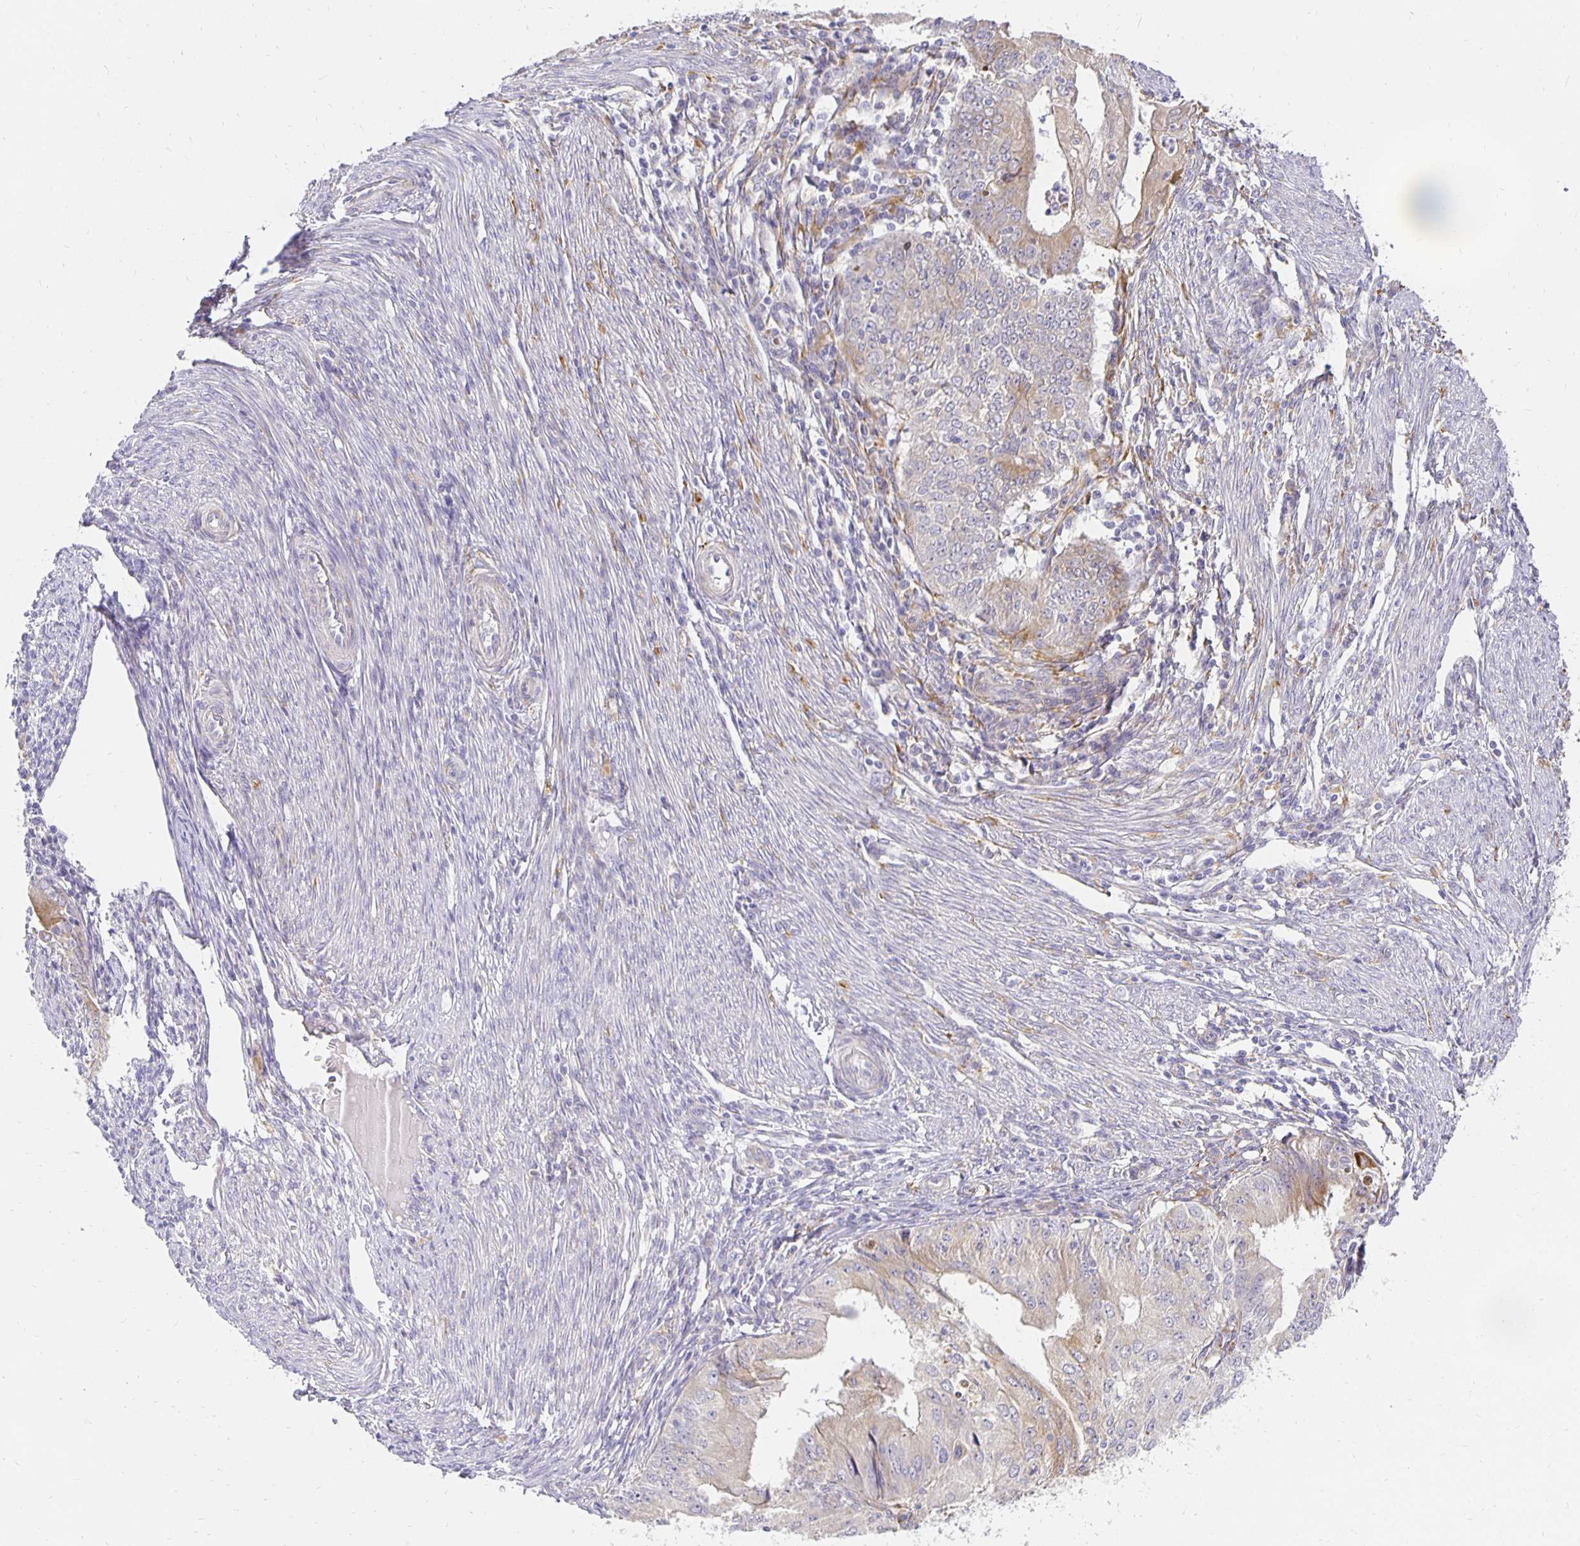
{"staining": {"intensity": "weak", "quantity": "25%-75%", "location": "cytoplasmic/membranous"}, "tissue": "endometrial cancer", "cell_type": "Tumor cells", "image_type": "cancer", "snomed": [{"axis": "morphology", "description": "Adenocarcinoma, NOS"}, {"axis": "topography", "description": "Endometrium"}], "caption": "The histopathology image reveals a brown stain indicating the presence of a protein in the cytoplasmic/membranous of tumor cells in adenocarcinoma (endometrial). Ihc stains the protein in brown and the nuclei are stained blue.", "gene": "PLOD1", "patient": {"sex": "female", "age": 50}}